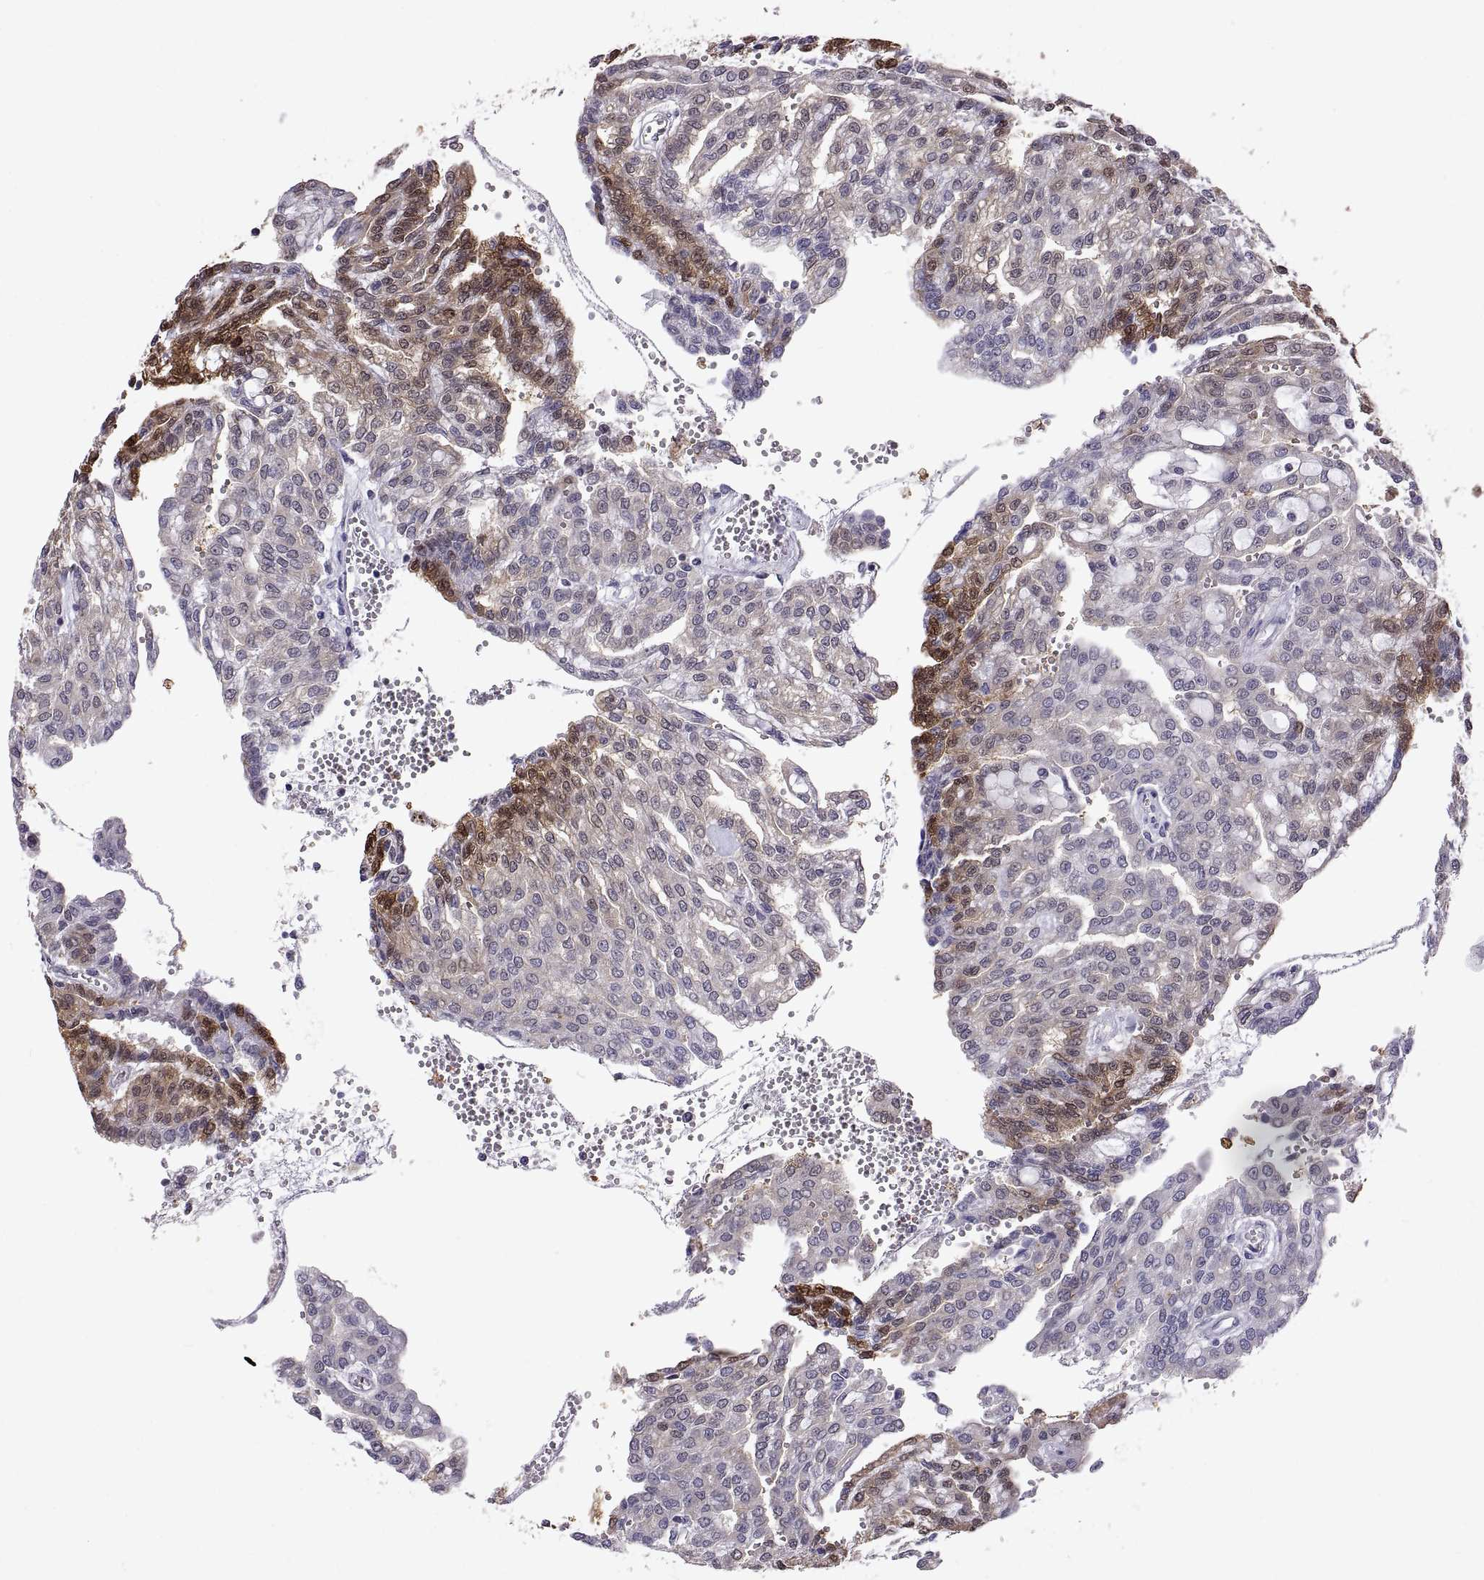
{"staining": {"intensity": "strong", "quantity": "<25%", "location": "cytoplasmic/membranous"}, "tissue": "renal cancer", "cell_type": "Tumor cells", "image_type": "cancer", "snomed": [{"axis": "morphology", "description": "Adenocarcinoma, NOS"}, {"axis": "topography", "description": "Kidney"}], "caption": "A photomicrograph of renal adenocarcinoma stained for a protein exhibits strong cytoplasmic/membranous brown staining in tumor cells. (IHC, brightfield microscopy, high magnification).", "gene": "FGF9", "patient": {"sex": "male", "age": 63}}